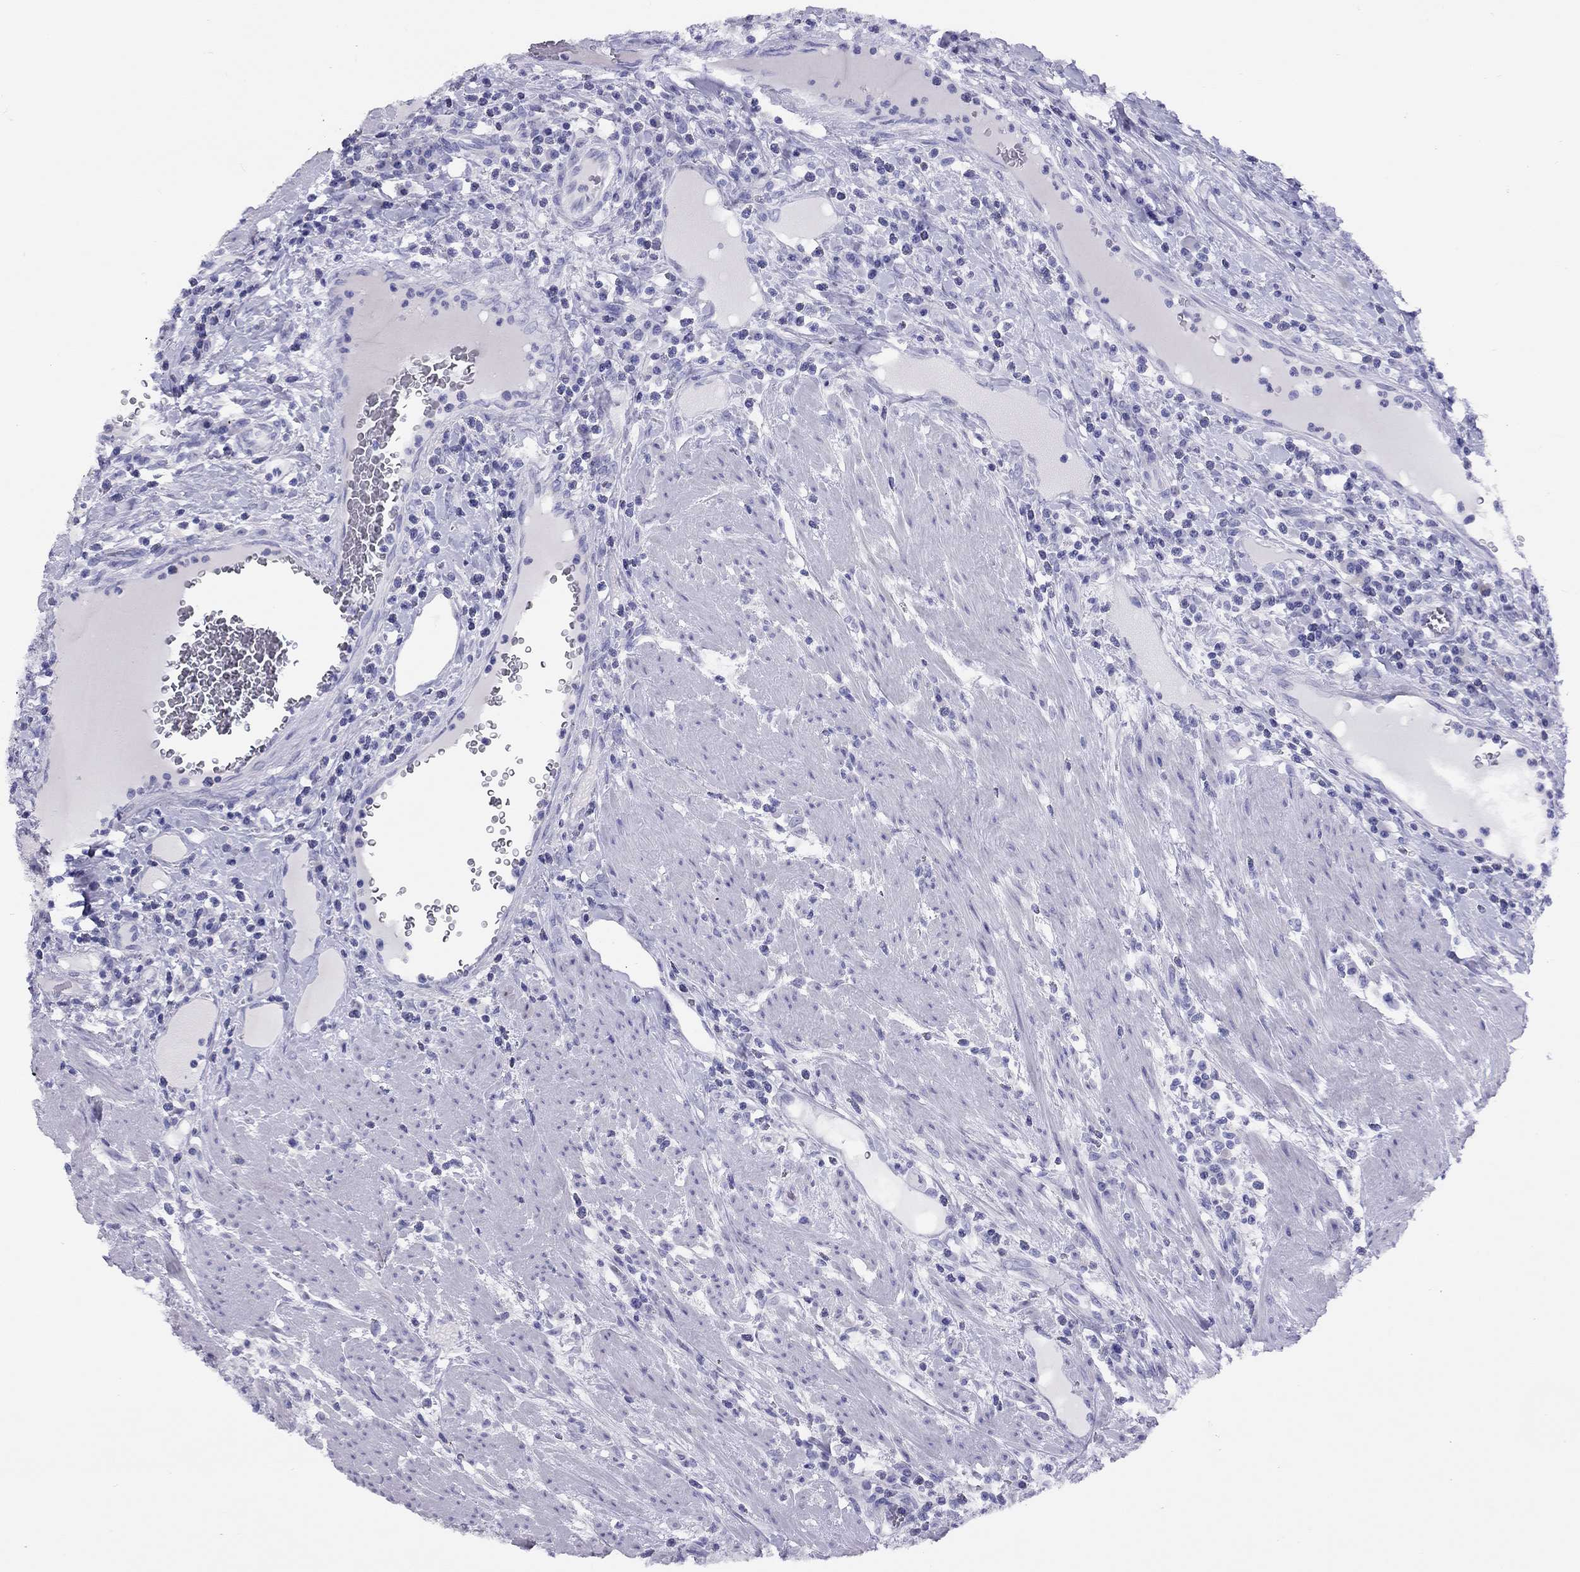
{"staining": {"intensity": "negative", "quantity": "none", "location": "none"}, "tissue": "colorectal cancer", "cell_type": "Tumor cells", "image_type": "cancer", "snomed": [{"axis": "morphology", "description": "Adenocarcinoma, NOS"}, {"axis": "topography", "description": "Colon"}], "caption": "Colorectal cancer (adenocarcinoma) was stained to show a protein in brown. There is no significant expression in tumor cells. (Stains: DAB (3,3'-diaminobenzidine) immunohistochemistry (IHC) with hematoxylin counter stain, Microscopy: brightfield microscopy at high magnification).", "gene": "LRIT2", "patient": {"sex": "male", "age": 53}}